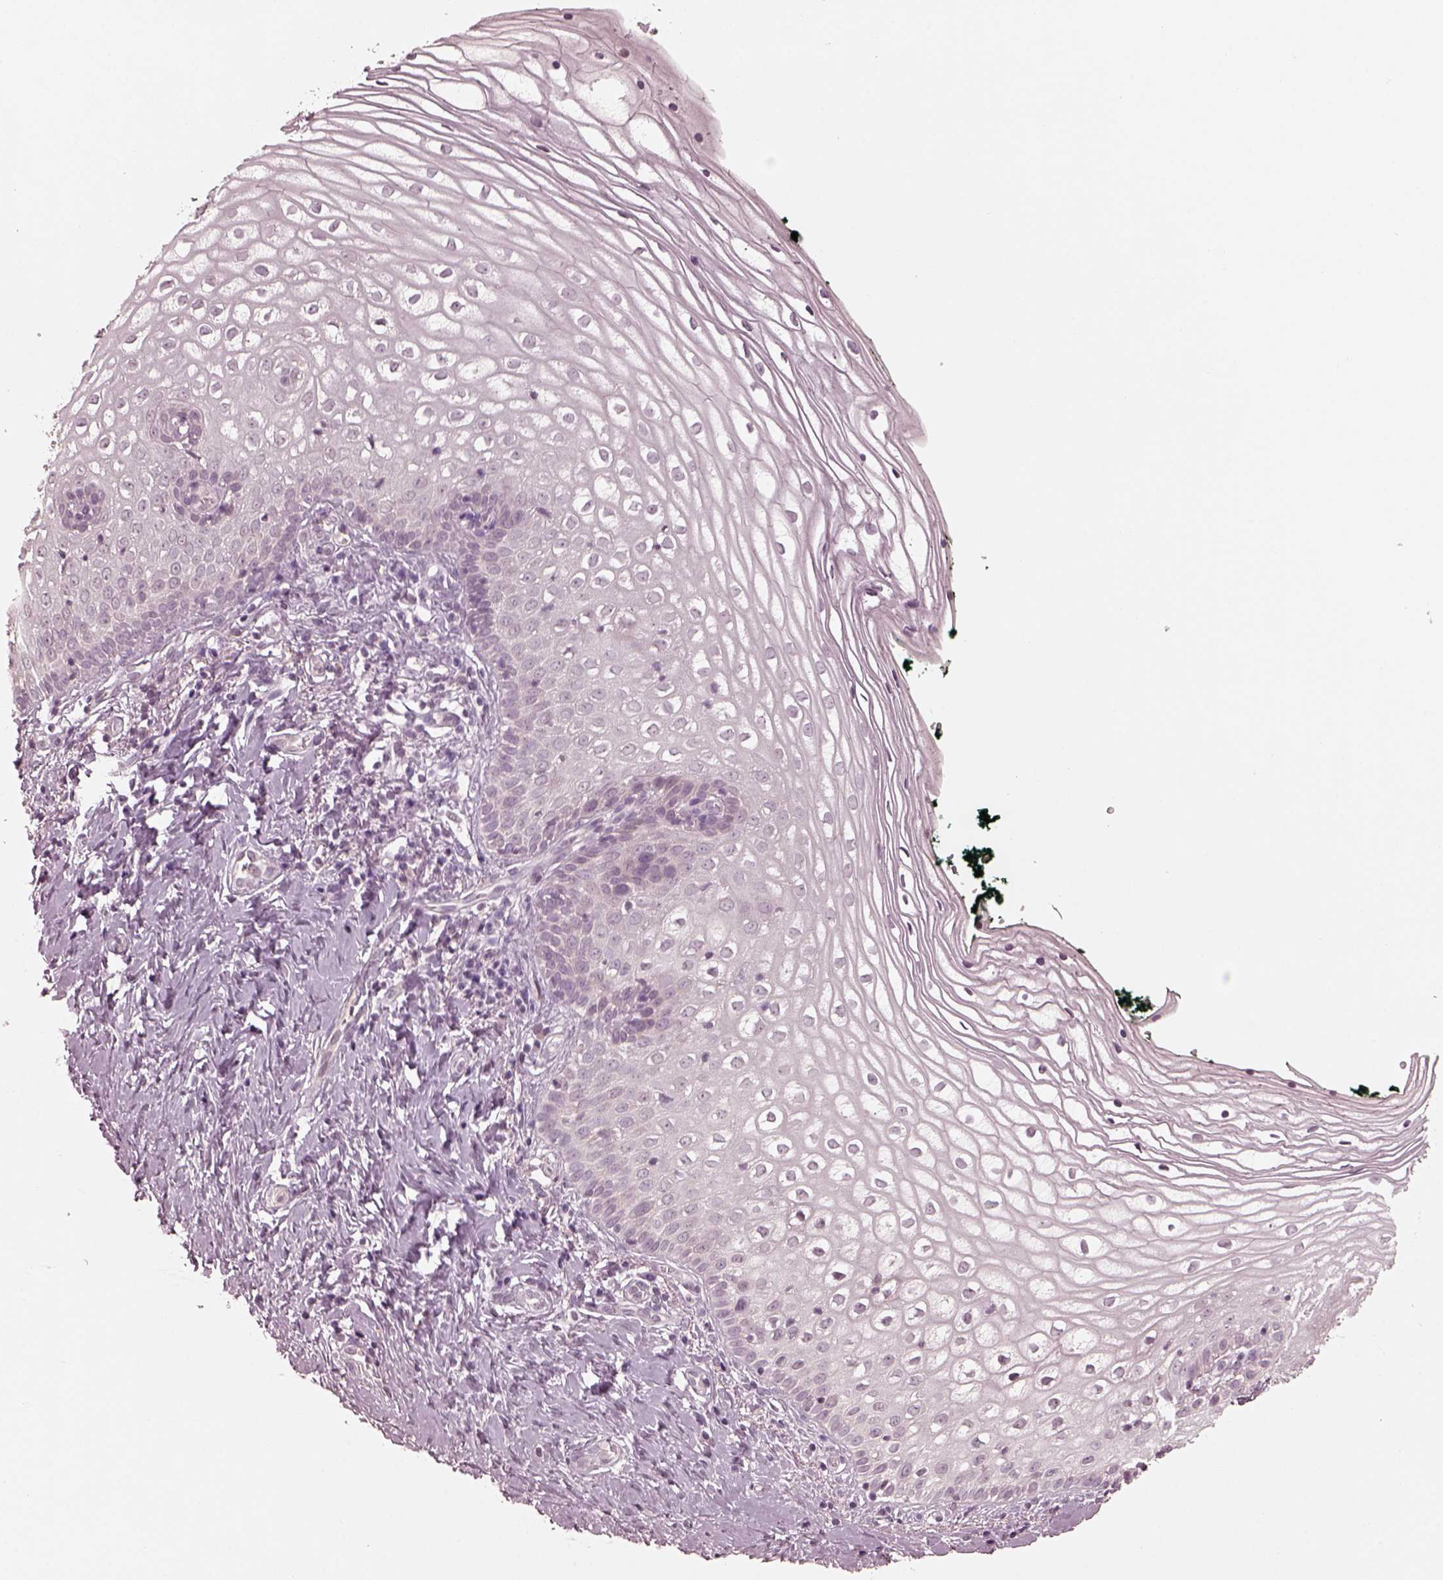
{"staining": {"intensity": "negative", "quantity": "none", "location": "none"}, "tissue": "vagina", "cell_type": "Squamous epithelial cells", "image_type": "normal", "snomed": [{"axis": "morphology", "description": "Normal tissue, NOS"}, {"axis": "topography", "description": "Vagina"}], "caption": "The immunohistochemistry histopathology image has no significant staining in squamous epithelial cells of vagina. (DAB immunohistochemistry with hematoxylin counter stain).", "gene": "RGS7", "patient": {"sex": "female", "age": 47}}